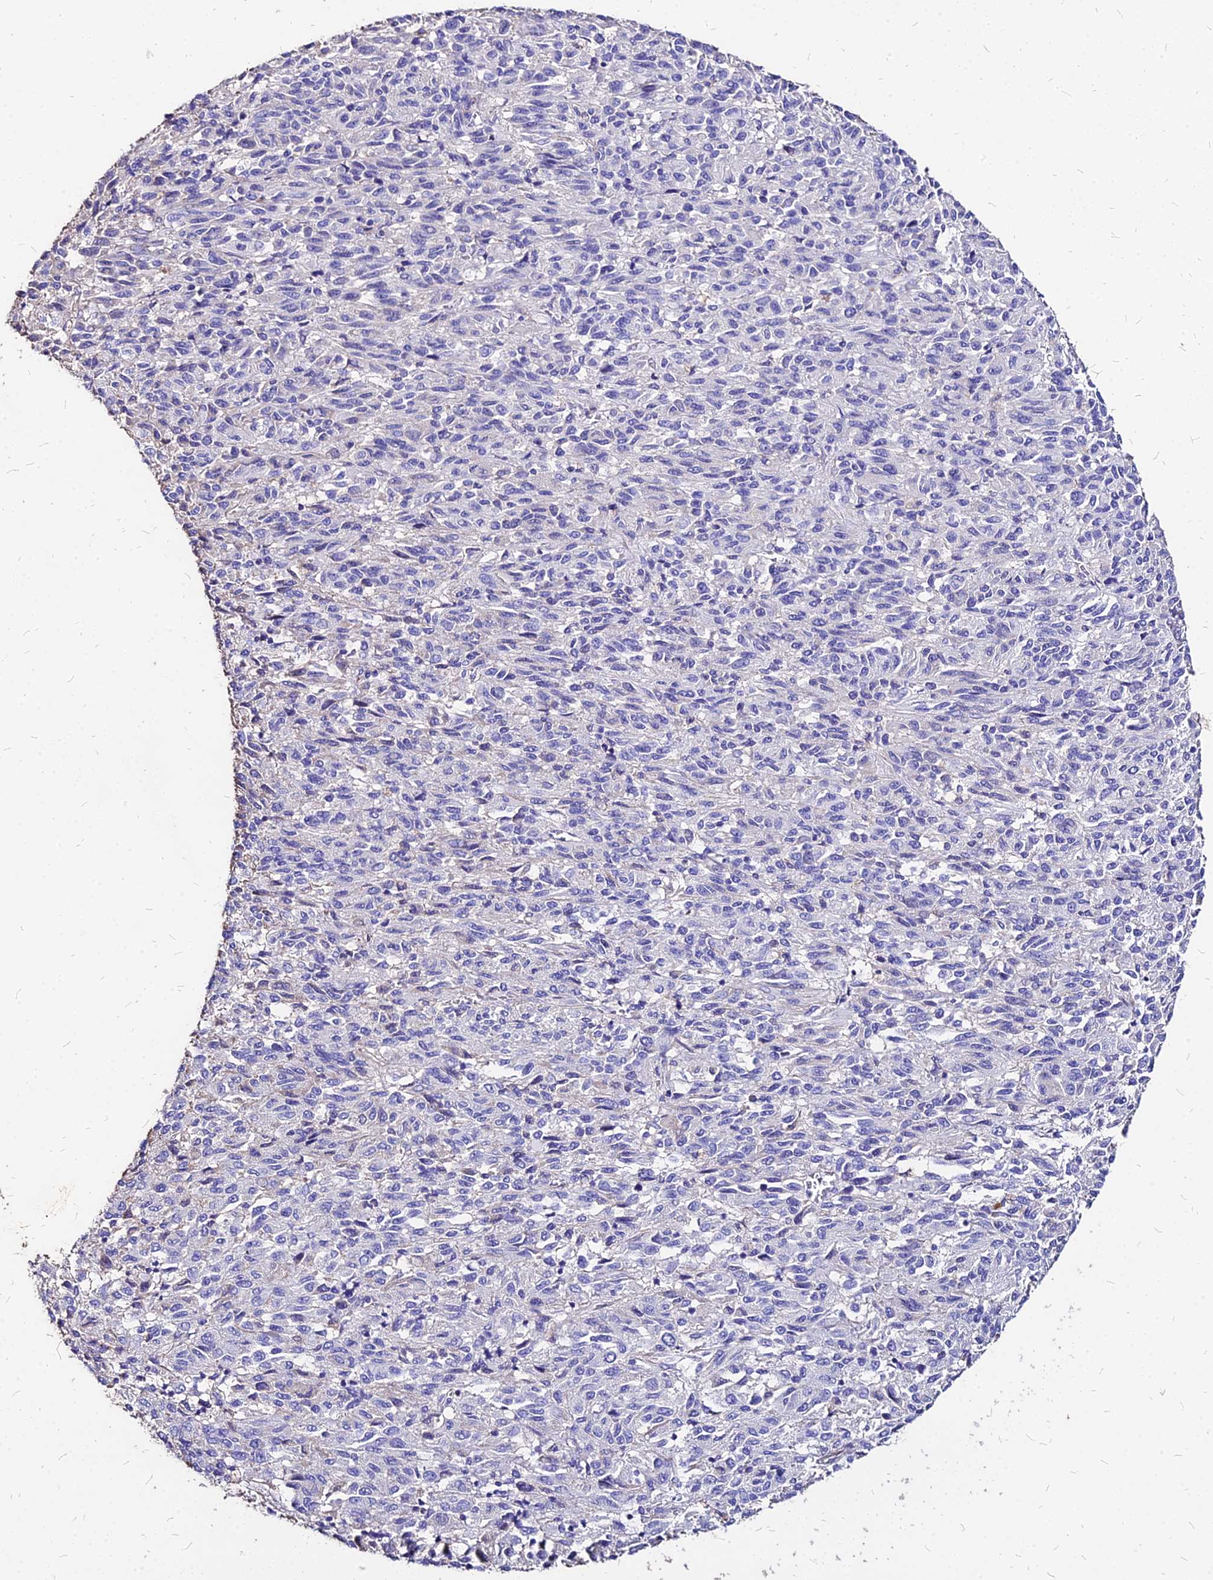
{"staining": {"intensity": "negative", "quantity": "none", "location": "none"}, "tissue": "melanoma", "cell_type": "Tumor cells", "image_type": "cancer", "snomed": [{"axis": "morphology", "description": "Malignant melanoma, Metastatic site"}, {"axis": "topography", "description": "Lung"}], "caption": "An immunohistochemistry histopathology image of malignant melanoma (metastatic site) is shown. There is no staining in tumor cells of malignant melanoma (metastatic site).", "gene": "NME5", "patient": {"sex": "male", "age": 64}}